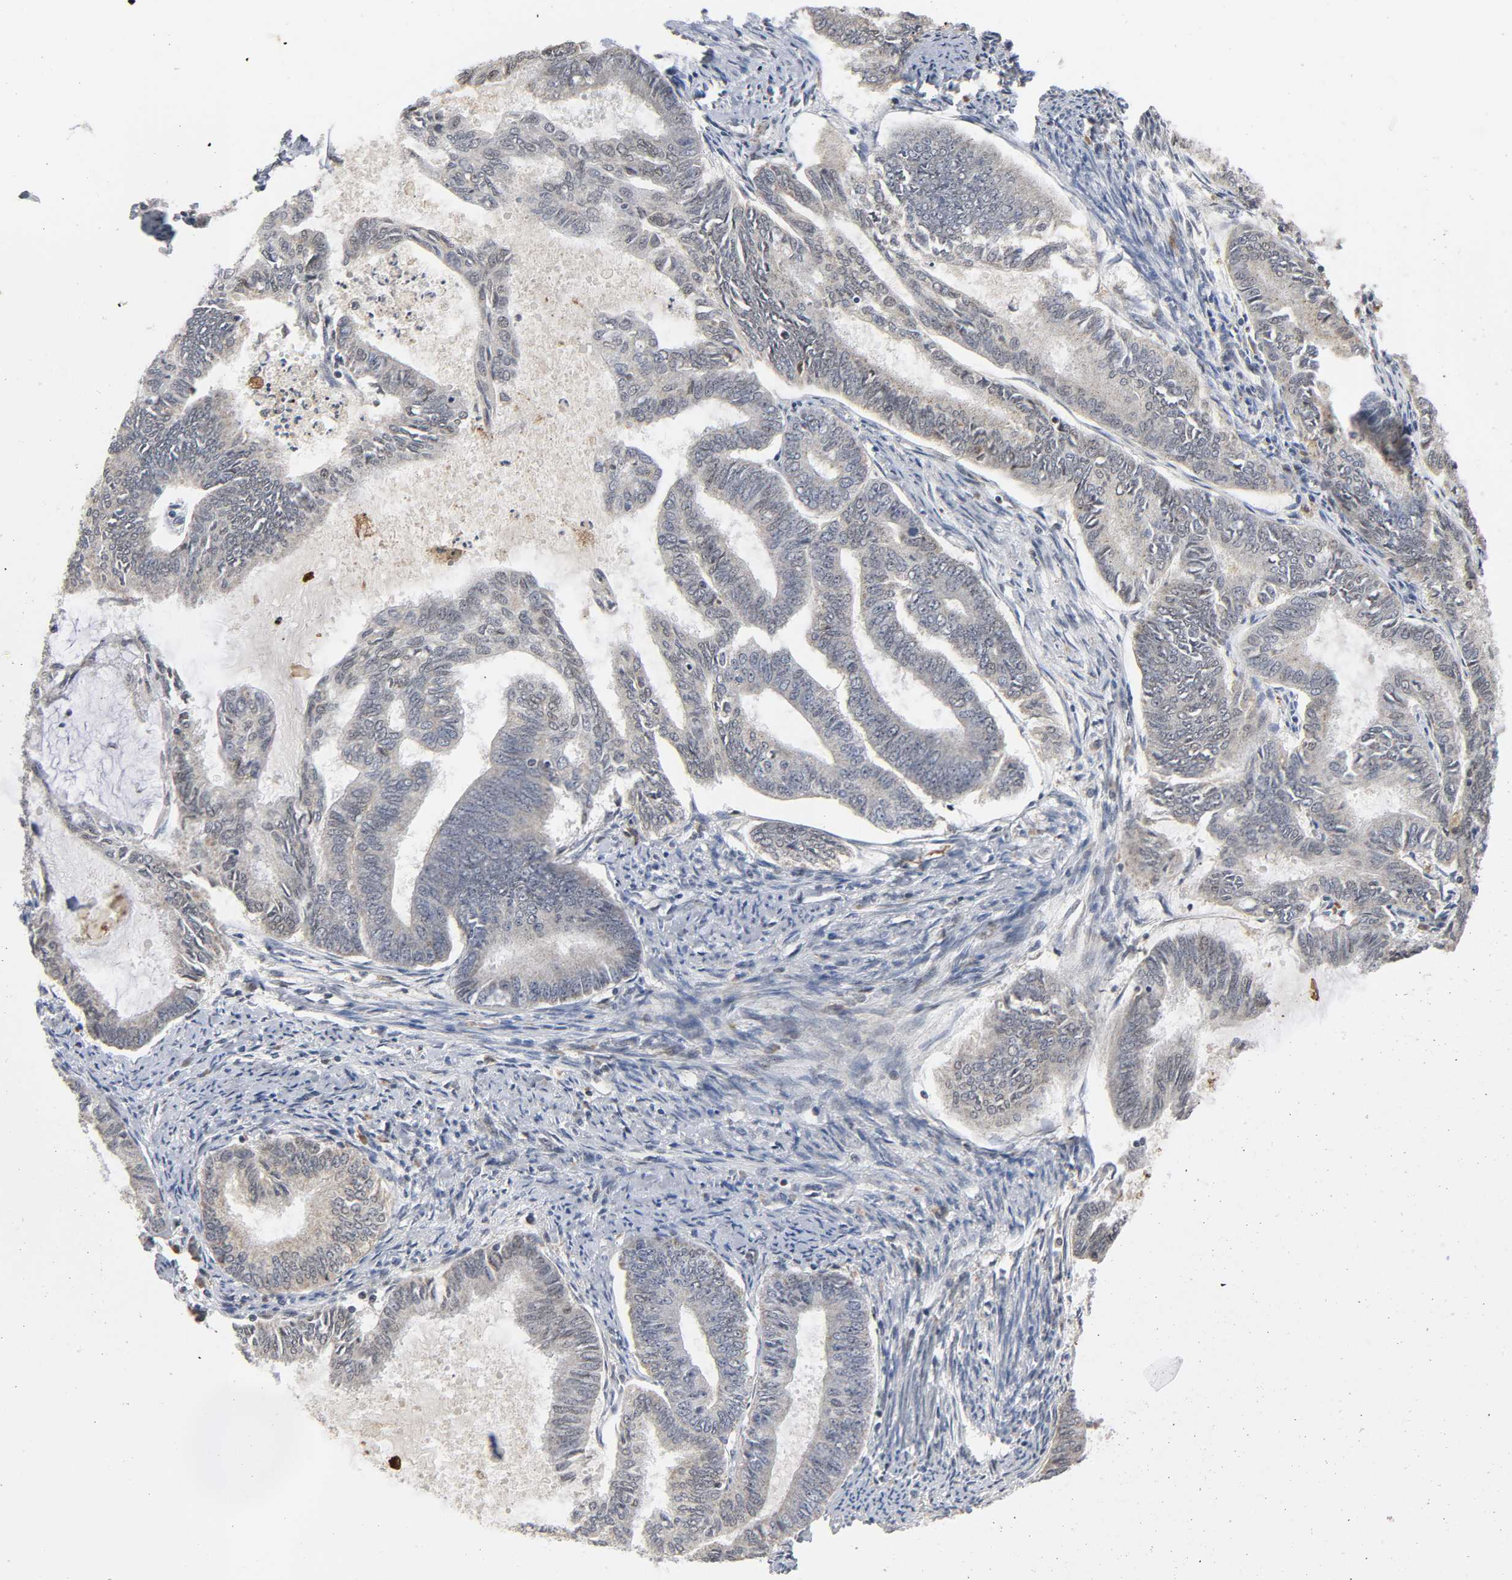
{"staining": {"intensity": "negative", "quantity": "none", "location": "none"}, "tissue": "endometrial cancer", "cell_type": "Tumor cells", "image_type": "cancer", "snomed": [{"axis": "morphology", "description": "Adenocarcinoma, NOS"}, {"axis": "topography", "description": "Endometrium"}], "caption": "Tumor cells are negative for protein expression in human endometrial cancer.", "gene": "KAT2B", "patient": {"sex": "female", "age": 86}}